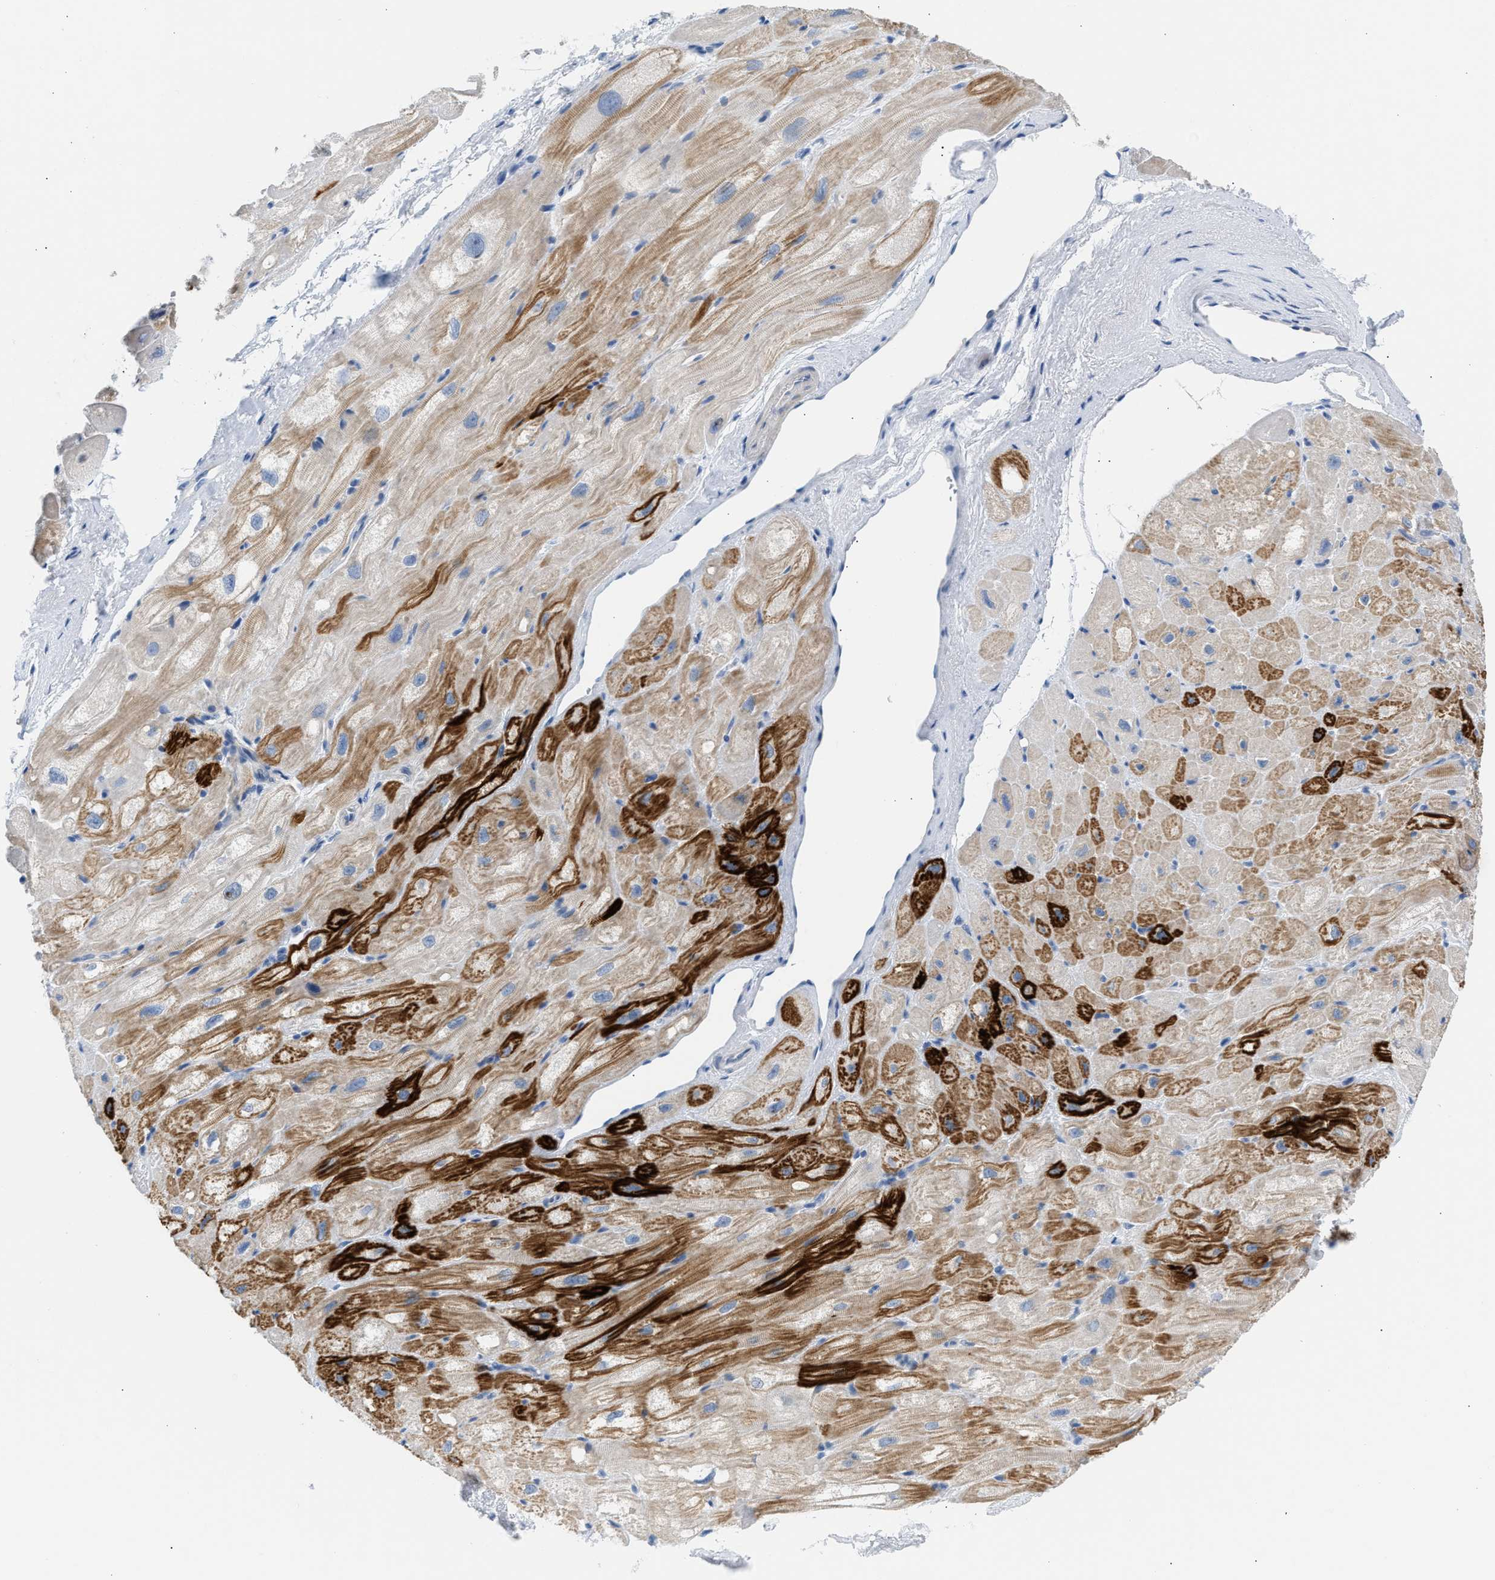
{"staining": {"intensity": "moderate", "quantity": "25%-75%", "location": "cytoplasmic/membranous"}, "tissue": "heart muscle", "cell_type": "Cardiomyocytes", "image_type": "normal", "snomed": [{"axis": "morphology", "description": "Normal tissue, NOS"}, {"axis": "topography", "description": "Heart"}], "caption": "Immunohistochemical staining of normal heart muscle displays moderate cytoplasmic/membranous protein expression in approximately 25%-75% of cardiomyocytes. The staining was performed using DAB (3,3'-diaminobenzidine), with brown indicating positive protein expression. Nuclei are stained blue with hematoxylin.", "gene": "ERBB2", "patient": {"sex": "male", "age": 49}}